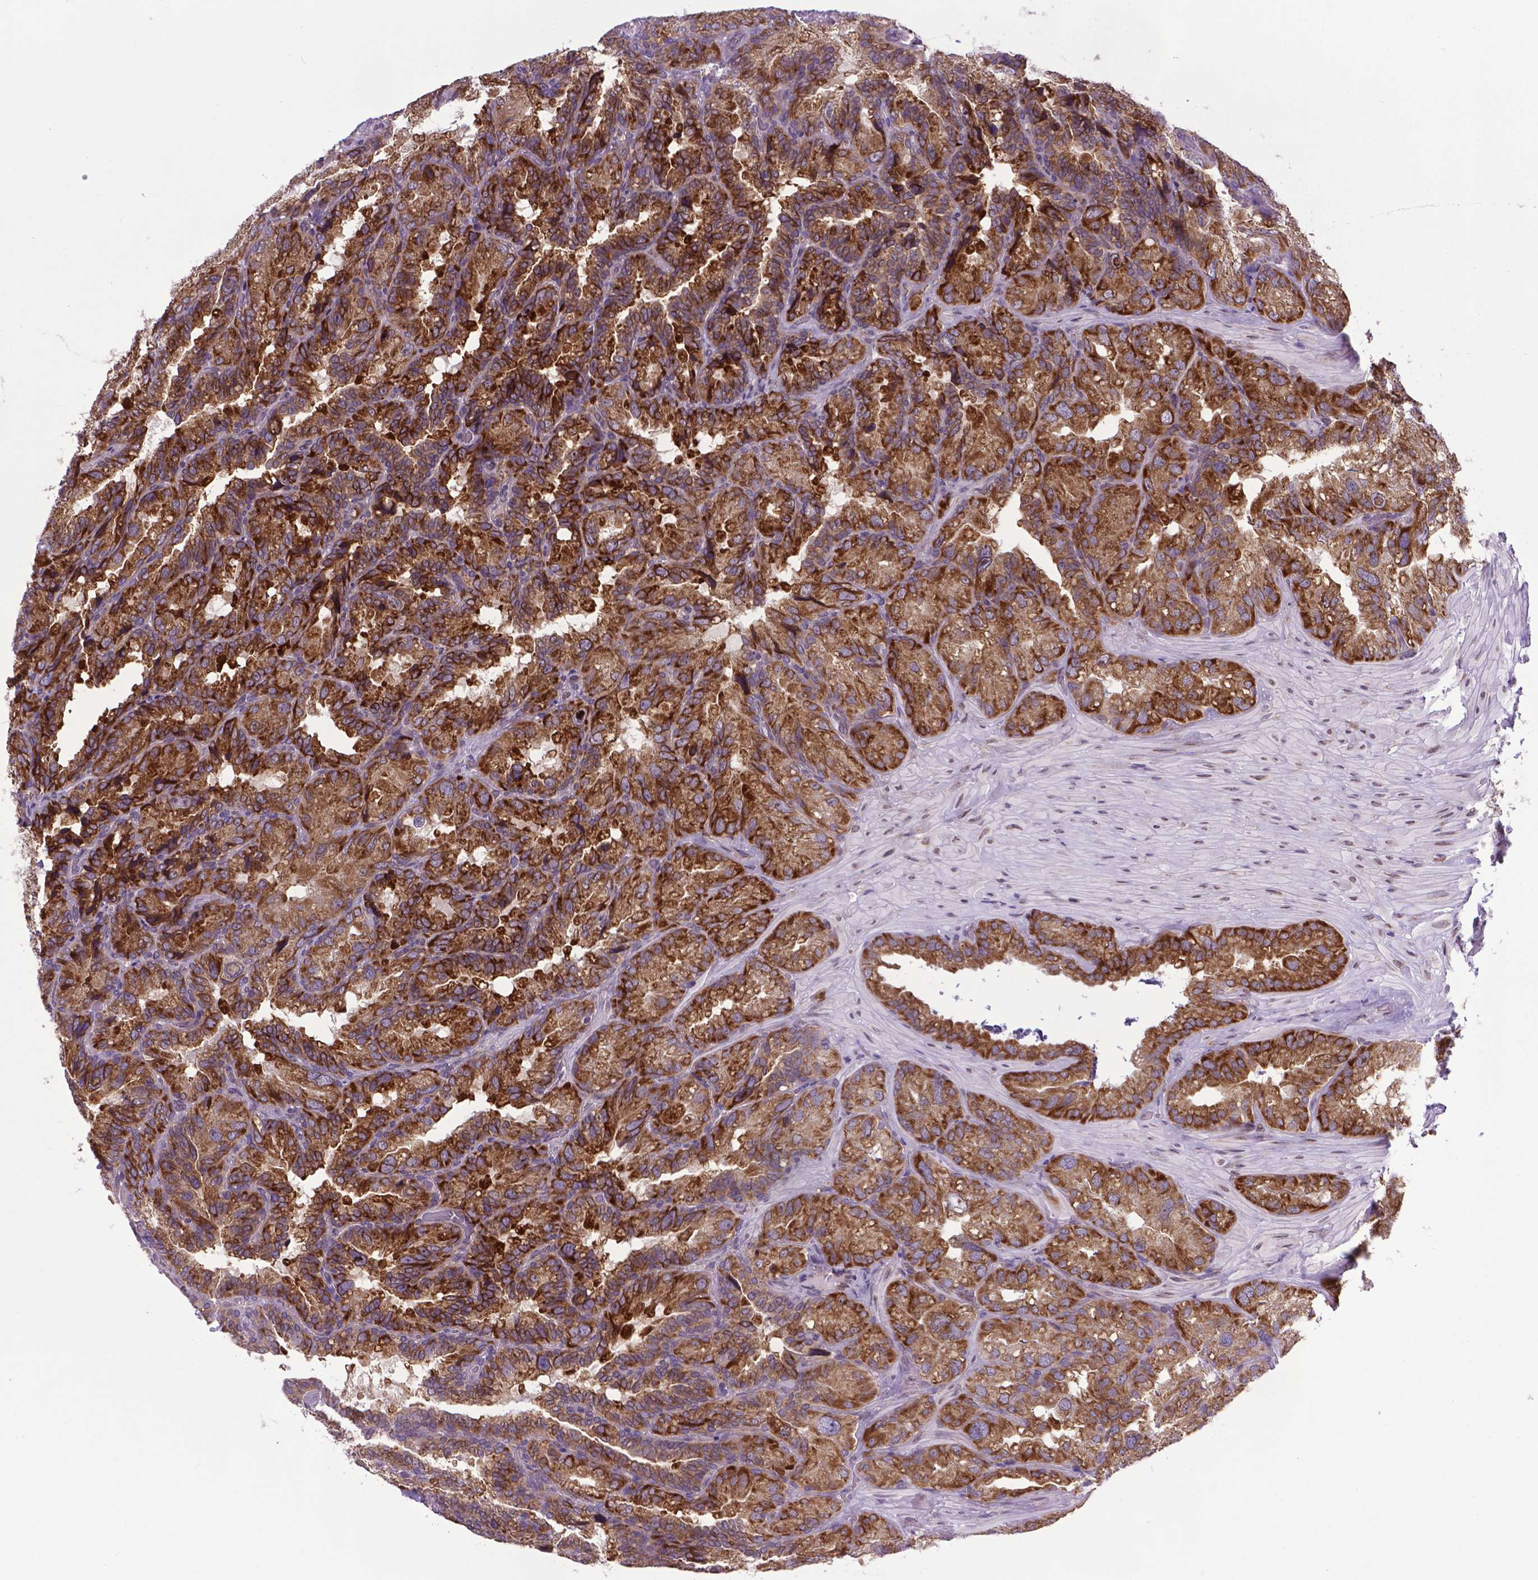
{"staining": {"intensity": "moderate", "quantity": ">75%", "location": "cytoplasmic/membranous"}, "tissue": "seminal vesicle", "cell_type": "Glandular cells", "image_type": "normal", "snomed": [{"axis": "morphology", "description": "Normal tissue, NOS"}, {"axis": "topography", "description": "Seminal veicle"}], "caption": "The histopathology image reveals staining of normal seminal vesicle, revealing moderate cytoplasmic/membranous protein staining (brown color) within glandular cells. Using DAB (brown) and hematoxylin (blue) stains, captured at high magnification using brightfield microscopy.", "gene": "ENSG00000269590", "patient": {"sex": "male", "age": 60}}